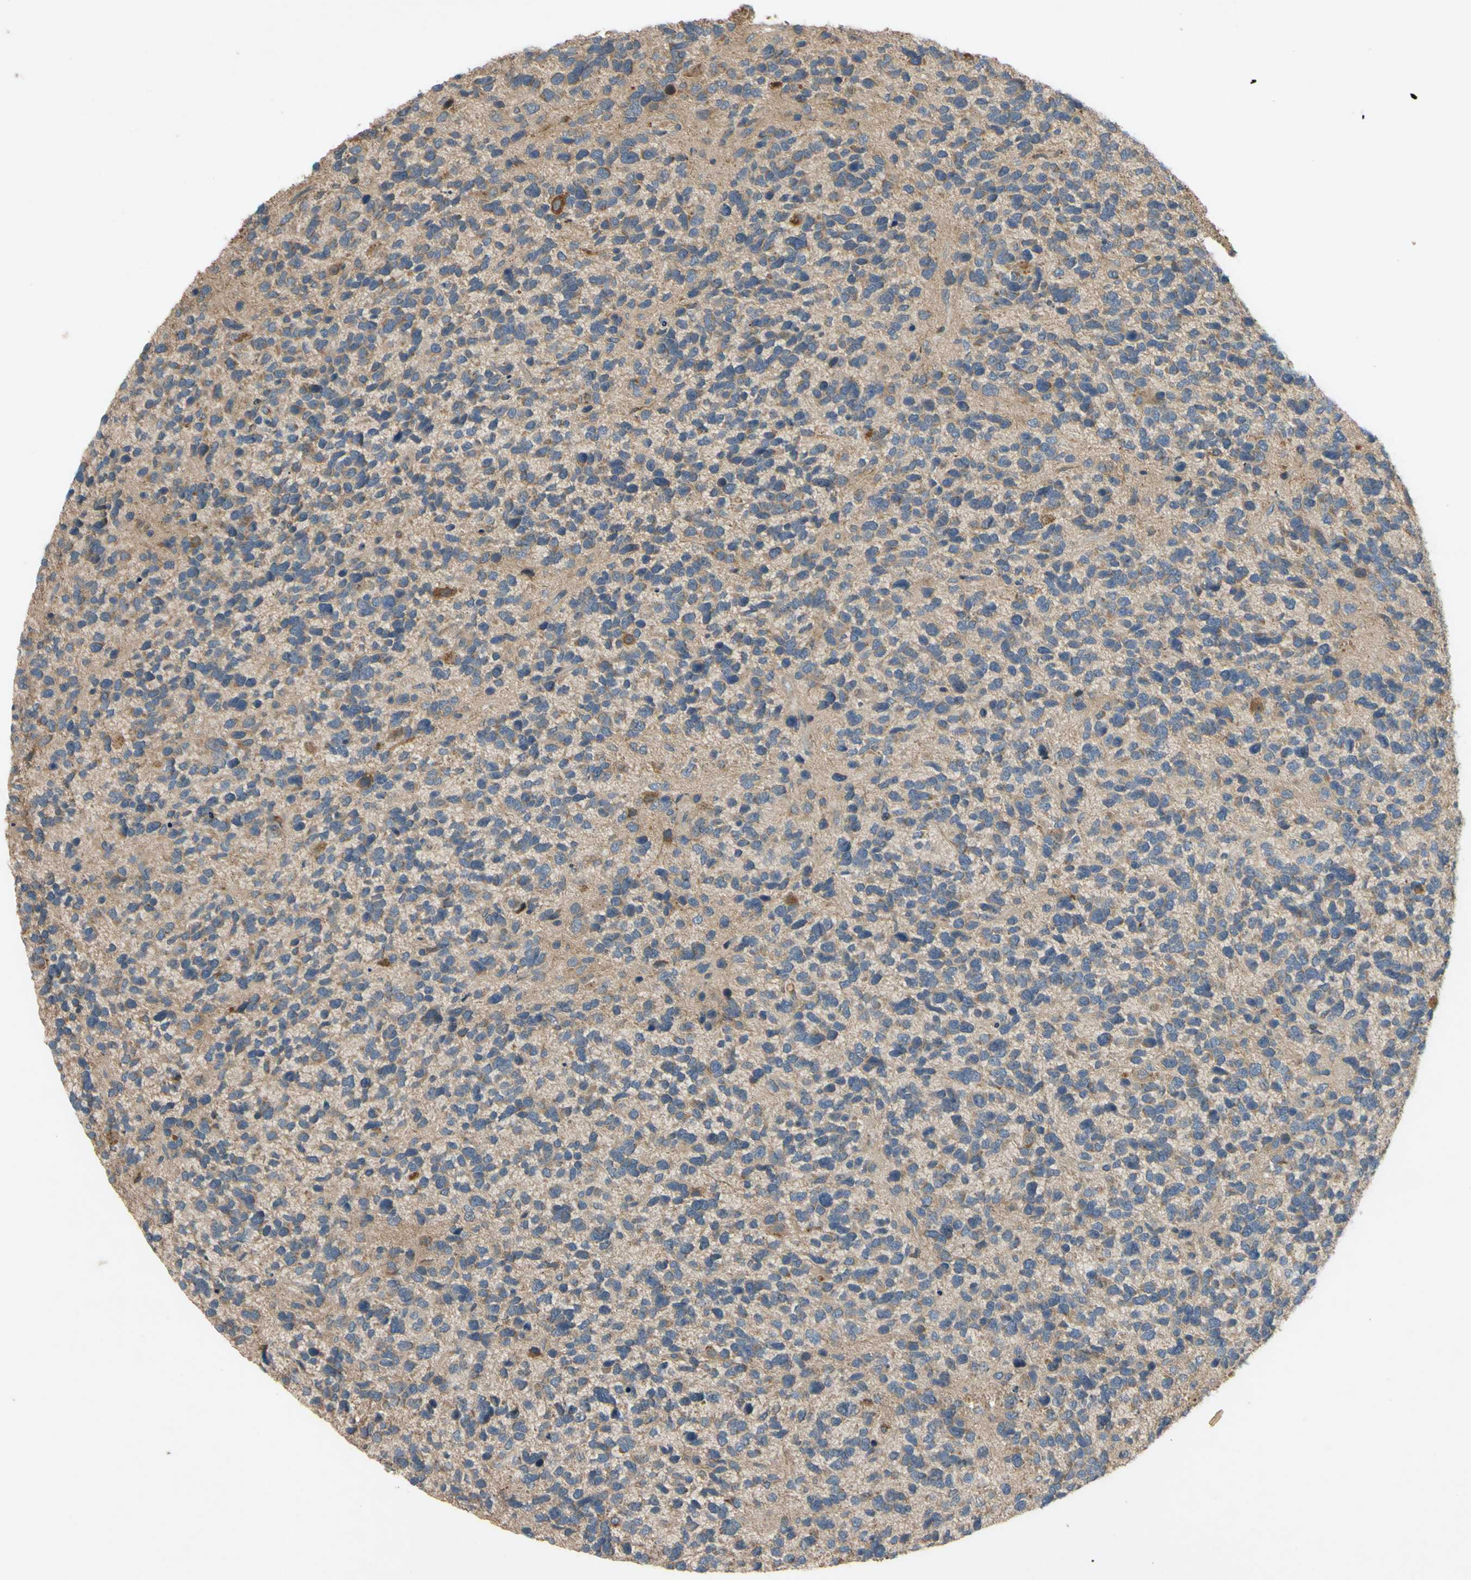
{"staining": {"intensity": "moderate", "quantity": "<25%", "location": "cytoplasmic/membranous"}, "tissue": "glioma", "cell_type": "Tumor cells", "image_type": "cancer", "snomed": [{"axis": "morphology", "description": "Glioma, malignant, High grade"}, {"axis": "topography", "description": "Brain"}], "caption": "Tumor cells reveal moderate cytoplasmic/membranous expression in about <25% of cells in glioma.", "gene": "PARD6A", "patient": {"sex": "female", "age": 58}}